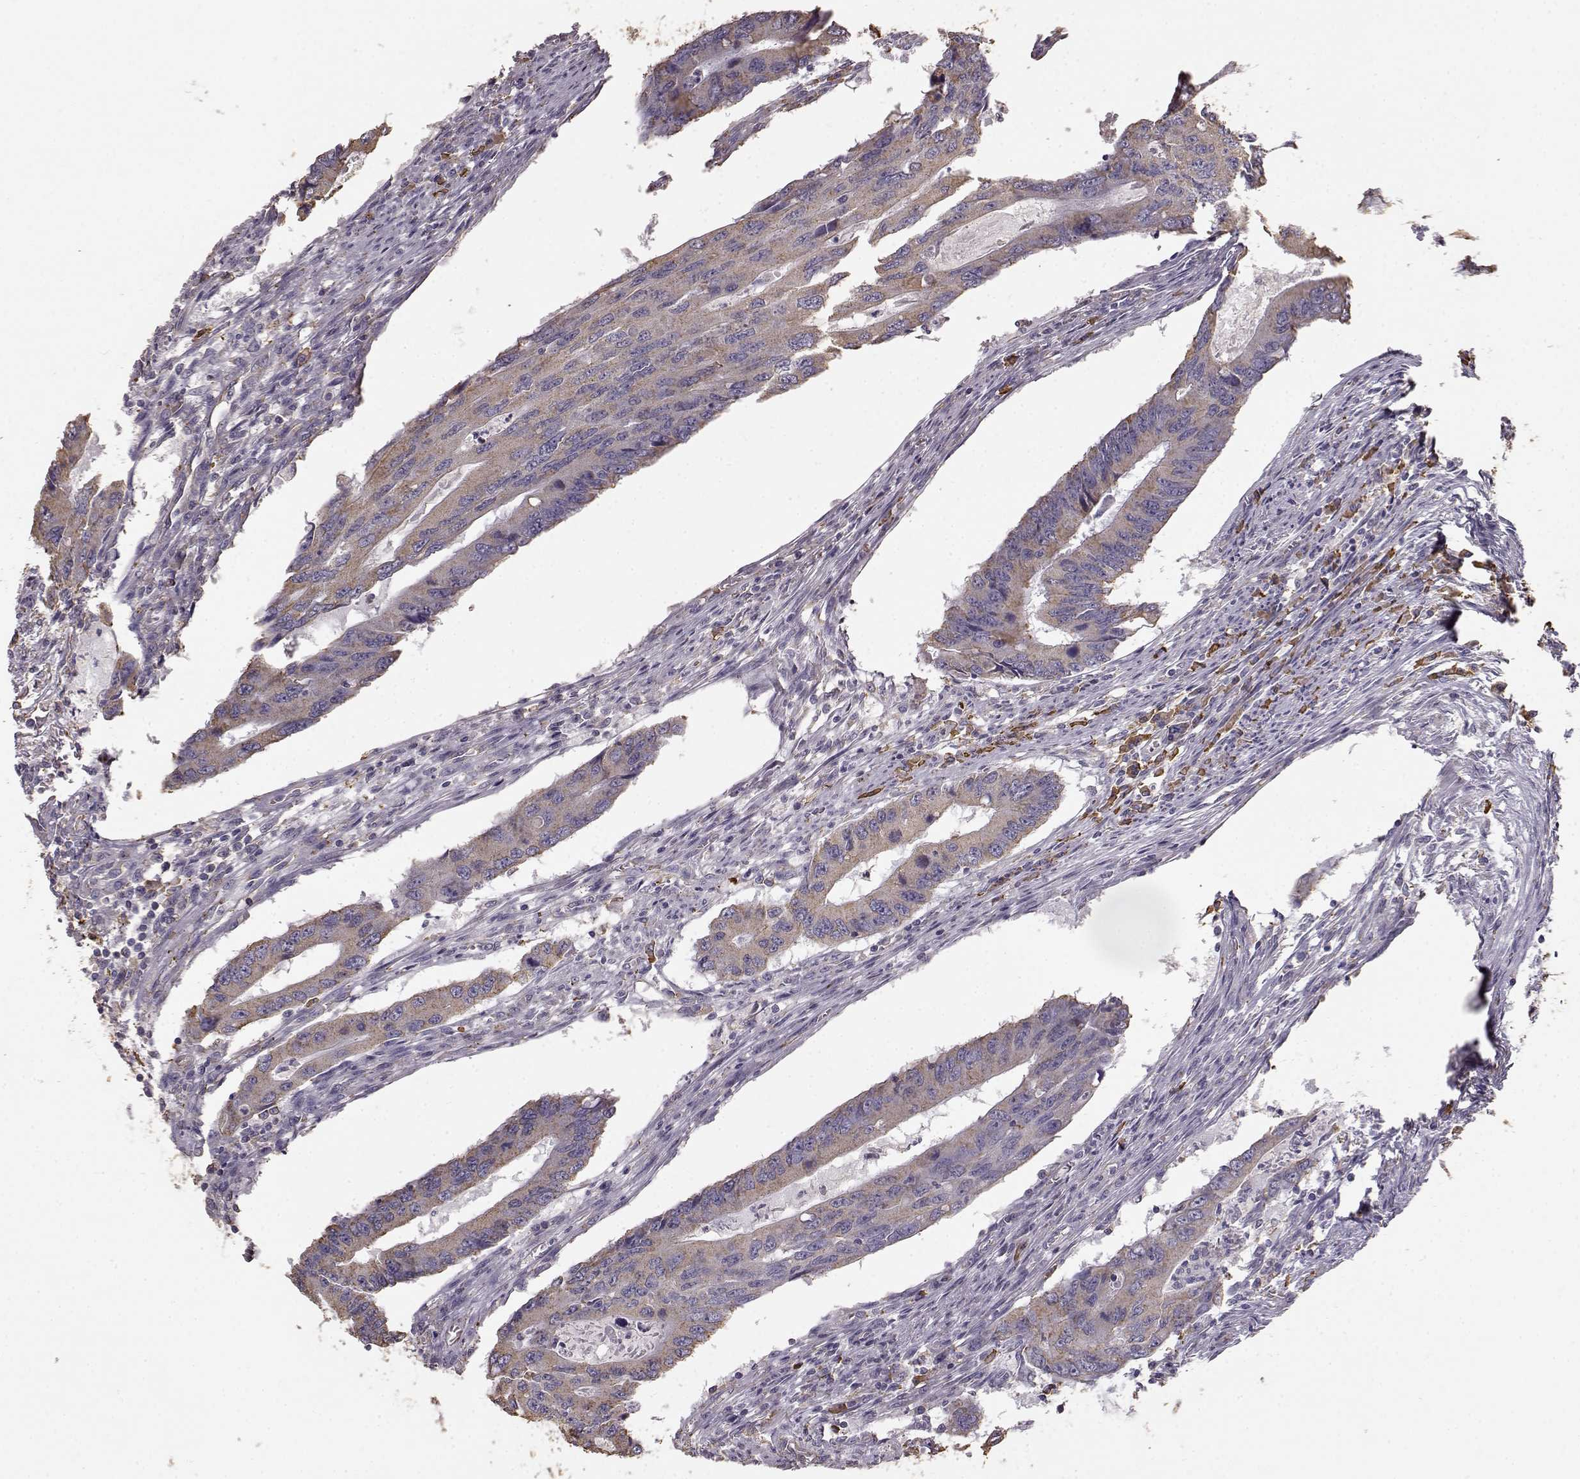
{"staining": {"intensity": "weak", "quantity": "25%-75%", "location": "cytoplasmic/membranous"}, "tissue": "colorectal cancer", "cell_type": "Tumor cells", "image_type": "cancer", "snomed": [{"axis": "morphology", "description": "Adenocarcinoma, NOS"}, {"axis": "topography", "description": "Colon"}], "caption": "Human colorectal cancer (adenocarcinoma) stained with a brown dye displays weak cytoplasmic/membranous positive staining in approximately 25%-75% of tumor cells.", "gene": "GABRG3", "patient": {"sex": "male", "age": 53}}